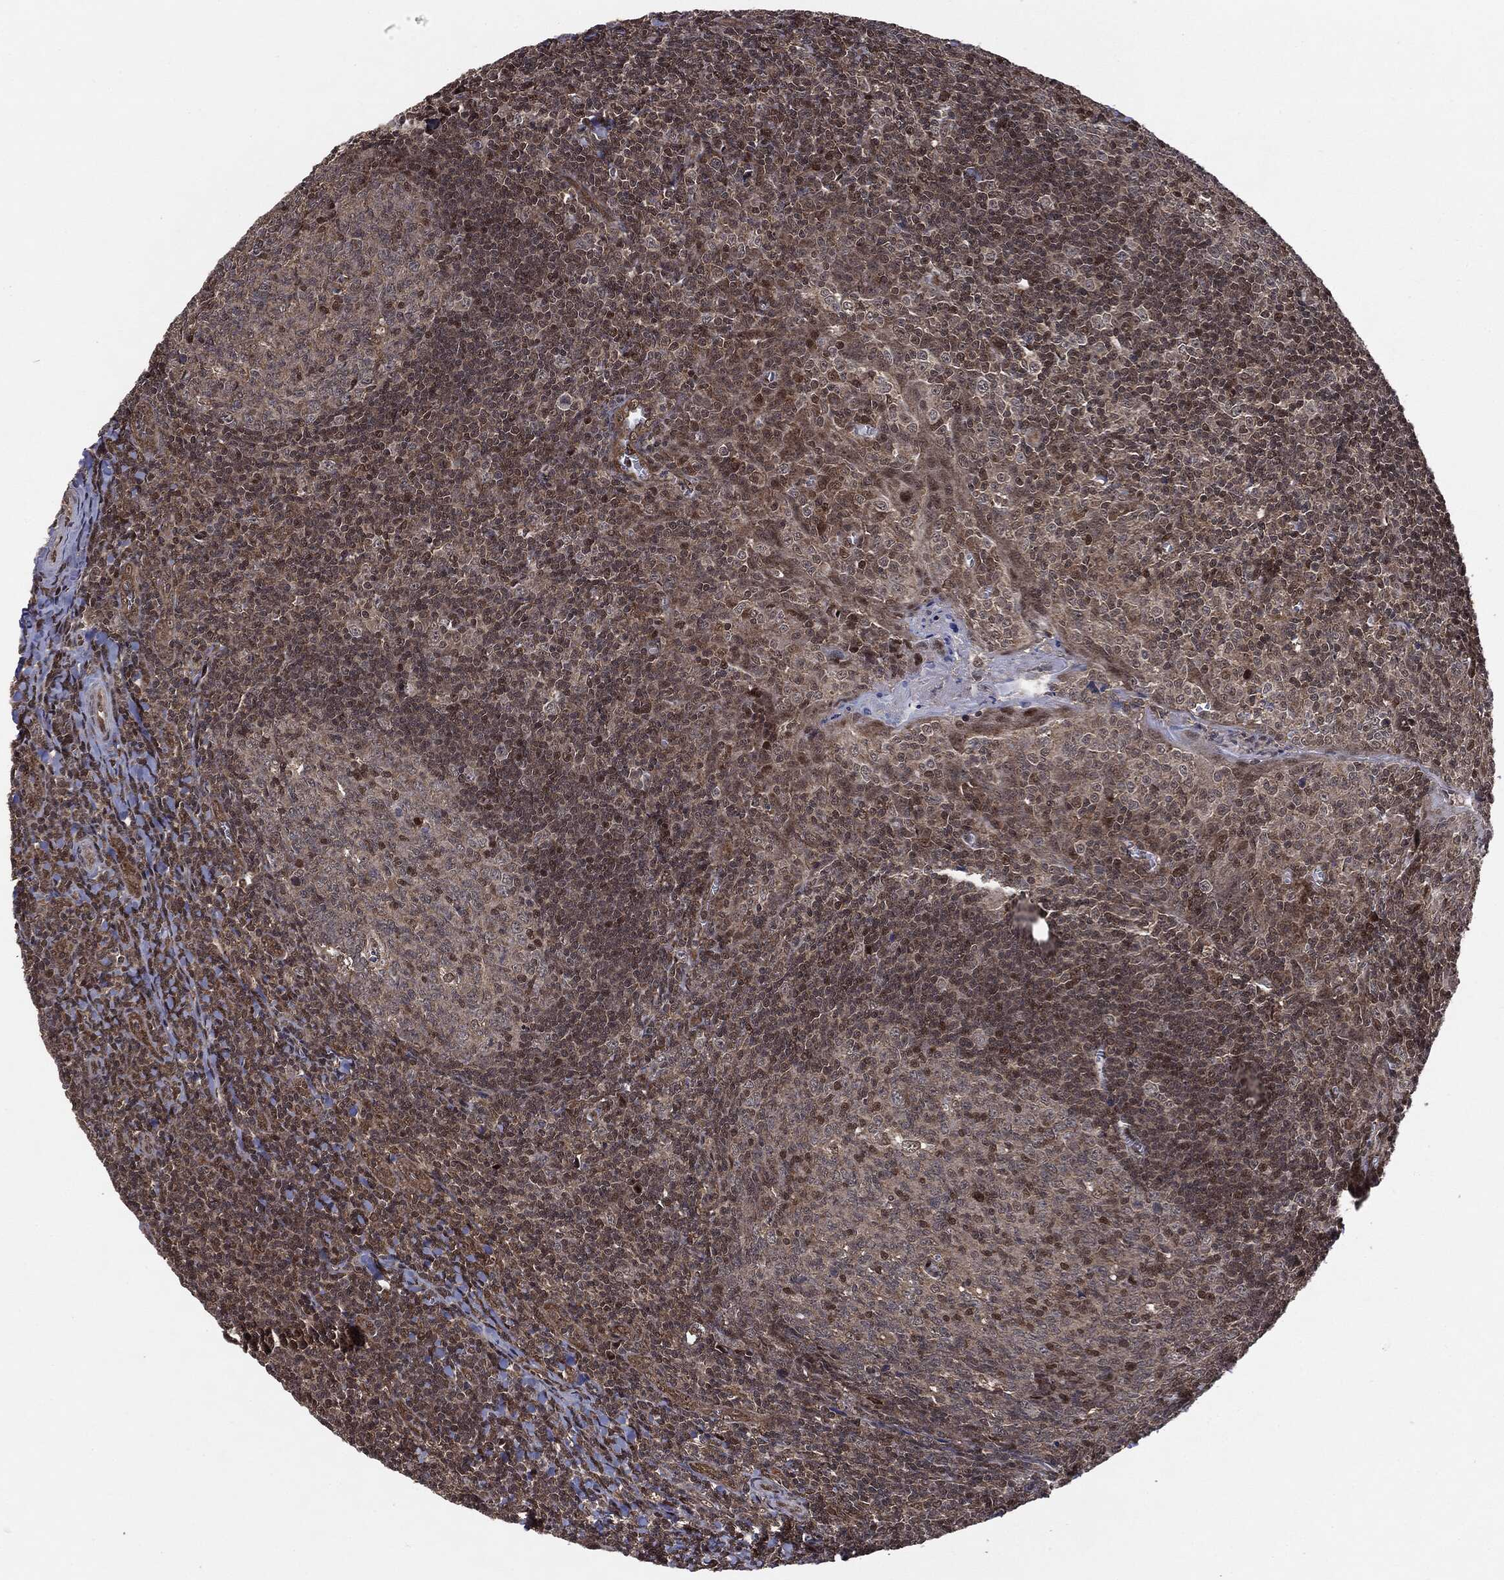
{"staining": {"intensity": "moderate", "quantity": "<25%", "location": "nuclear"}, "tissue": "tonsil", "cell_type": "Germinal center cells", "image_type": "normal", "snomed": [{"axis": "morphology", "description": "Normal tissue, NOS"}, {"axis": "topography", "description": "Tonsil"}], "caption": "Immunohistochemistry micrograph of unremarkable tonsil stained for a protein (brown), which exhibits low levels of moderate nuclear expression in approximately <25% of germinal center cells.", "gene": "PTPA", "patient": {"sex": "male", "age": 20}}